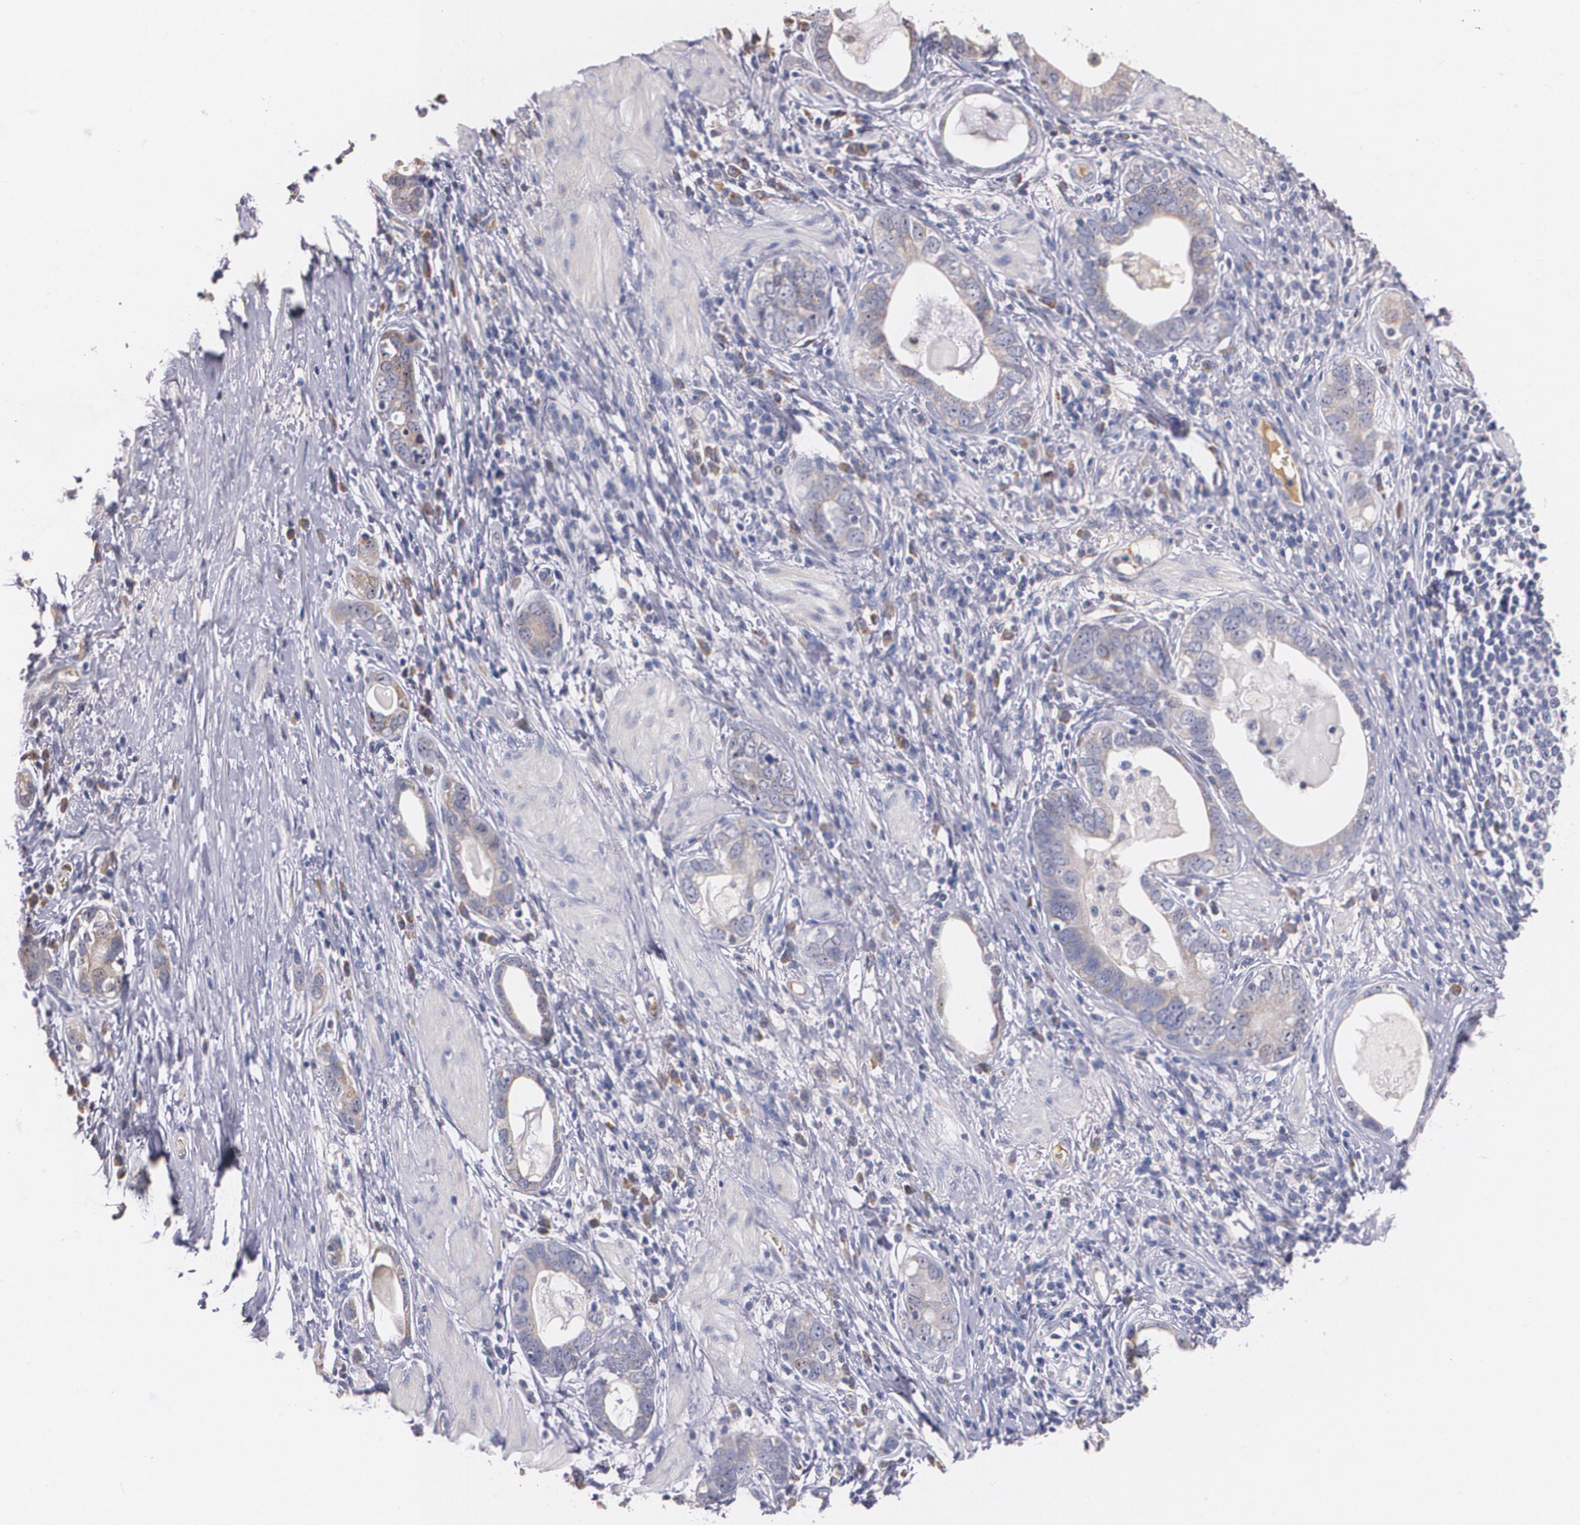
{"staining": {"intensity": "weak", "quantity": "25%-75%", "location": "cytoplasmic/membranous"}, "tissue": "stomach cancer", "cell_type": "Tumor cells", "image_type": "cancer", "snomed": [{"axis": "morphology", "description": "Adenocarcinoma, NOS"}, {"axis": "topography", "description": "Stomach, lower"}], "caption": "Stomach cancer stained with IHC reveals weak cytoplasmic/membranous staining in about 25%-75% of tumor cells.", "gene": "AMBP", "patient": {"sex": "female", "age": 93}}